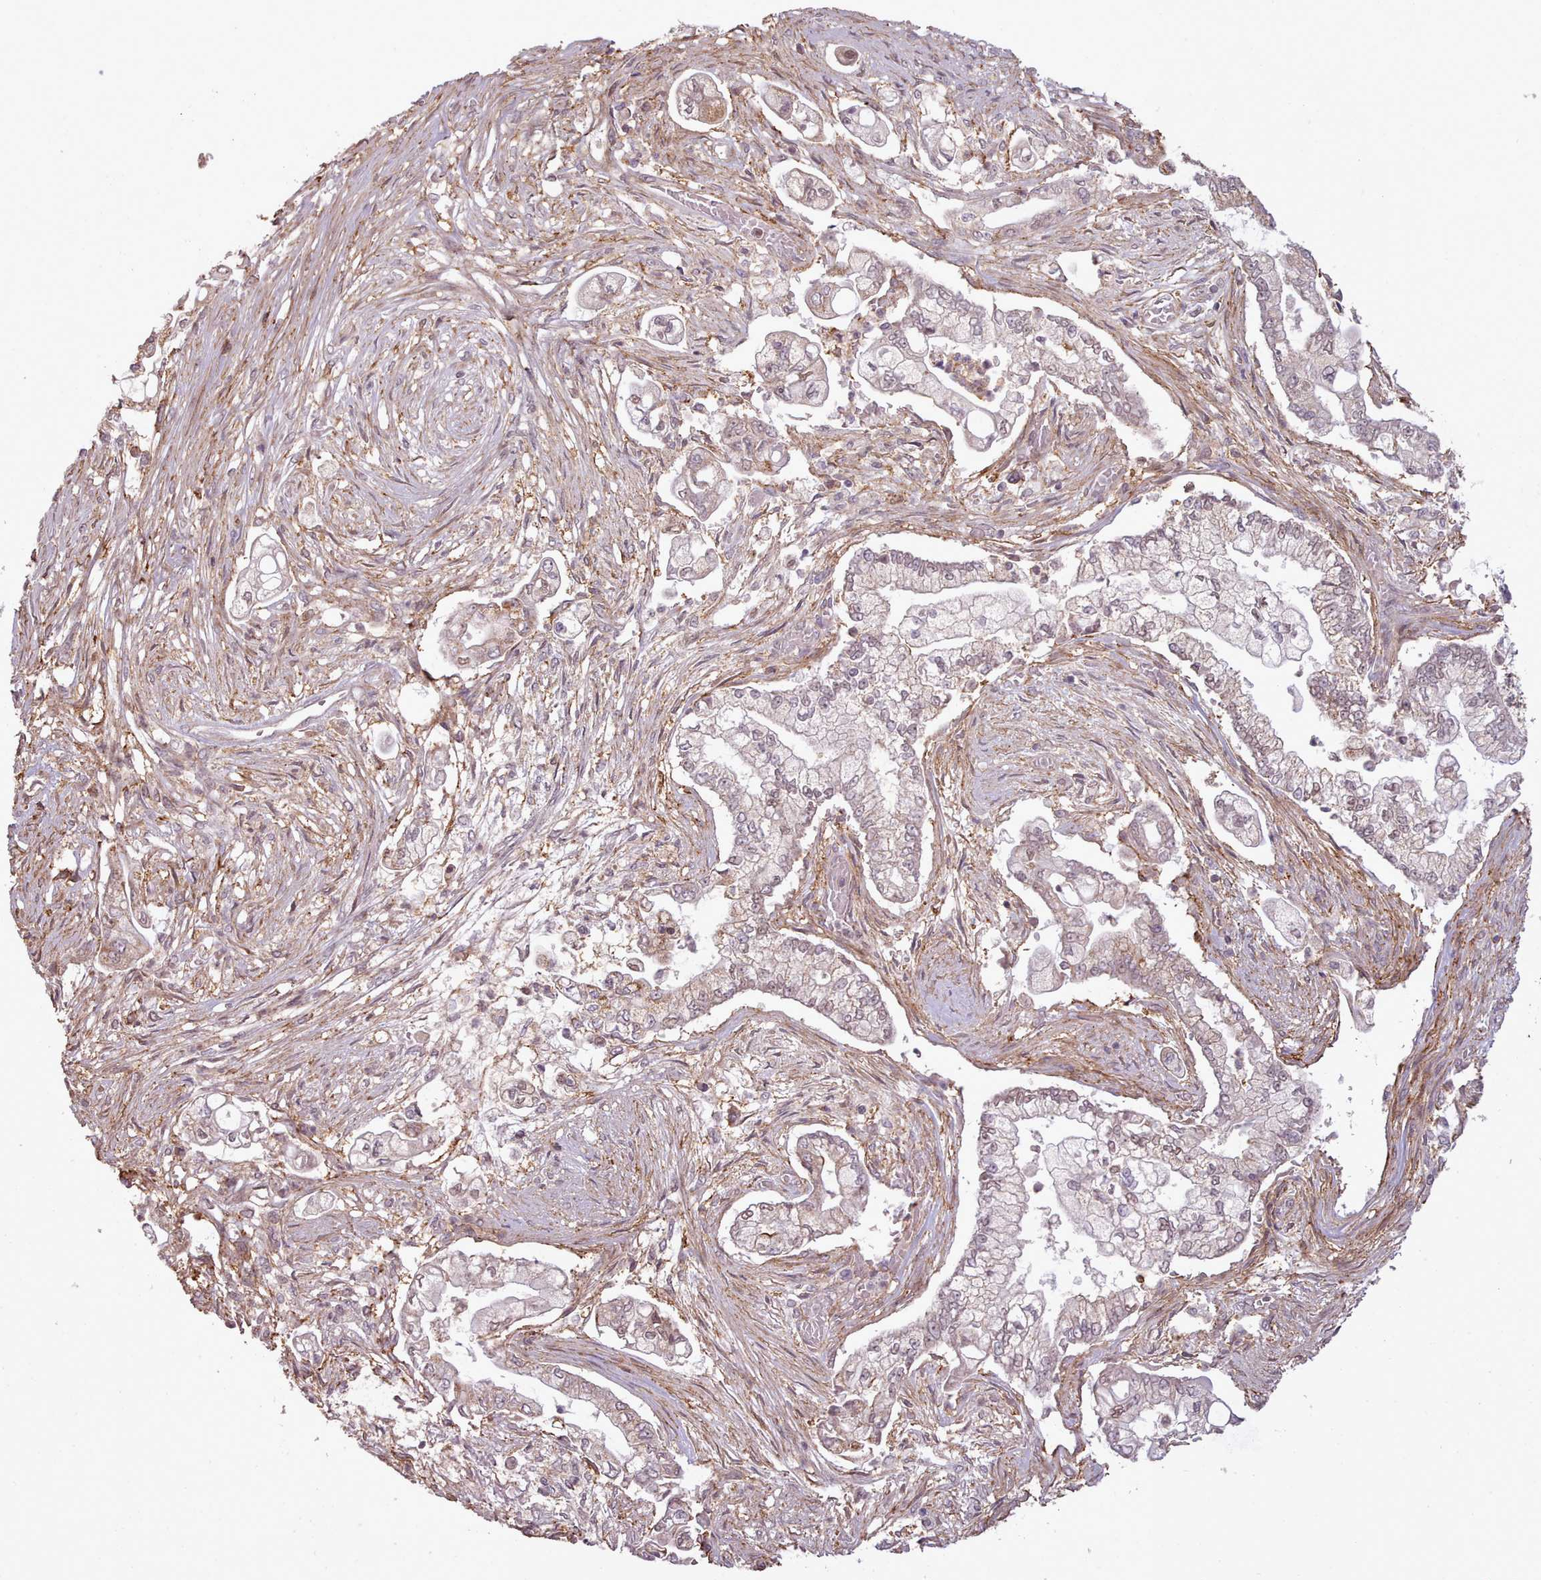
{"staining": {"intensity": "moderate", "quantity": "25%-75%", "location": "nuclear"}, "tissue": "pancreatic cancer", "cell_type": "Tumor cells", "image_type": "cancer", "snomed": [{"axis": "morphology", "description": "Adenocarcinoma, NOS"}, {"axis": "topography", "description": "Pancreas"}], "caption": "Human pancreatic cancer stained for a protein (brown) displays moderate nuclear positive positivity in approximately 25%-75% of tumor cells.", "gene": "ZMYM4", "patient": {"sex": "female", "age": 69}}